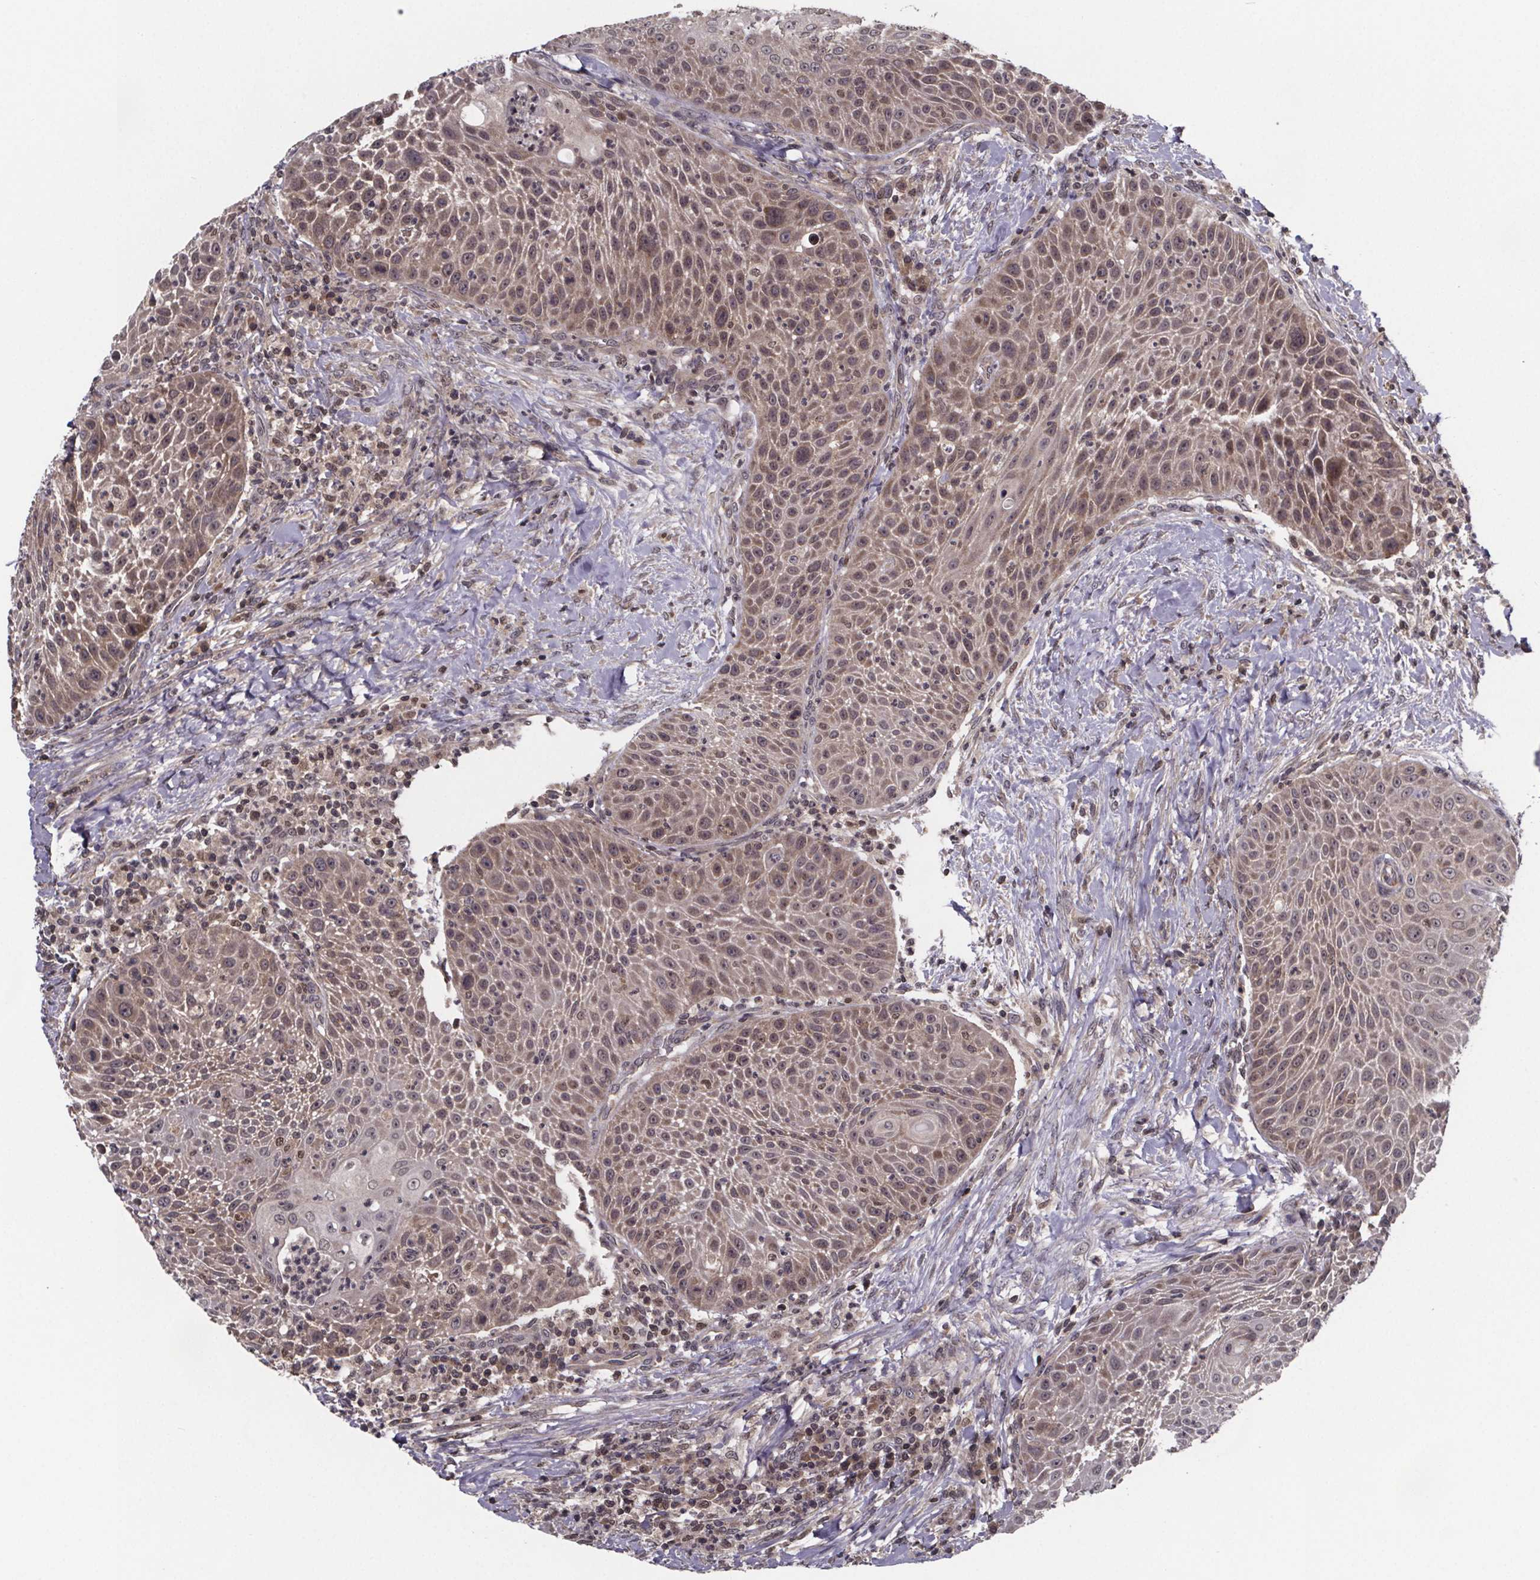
{"staining": {"intensity": "weak", "quantity": ">75%", "location": "cytoplasmic/membranous"}, "tissue": "head and neck cancer", "cell_type": "Tumor cells", "image_type": "cancer", "snomed": [{"axis": "morphology", "description": "Squamous cell carcinoma, NOS"}, {"axis": "topography", "description": "Head-Neck"}], "caption": "IHC photomicrograph of neoplastic tissue: human head and neck cancer (squamous cell carcinoma) stained using IHC demonstrates low levels of weak protein expression localized specifically in the cytoplasmic/membranous of tumor cells, appearing as a cytoplasmic/membranous brown color.", "gene": "FN3KRP", "patient": {"sex": "male", "age": 69}}